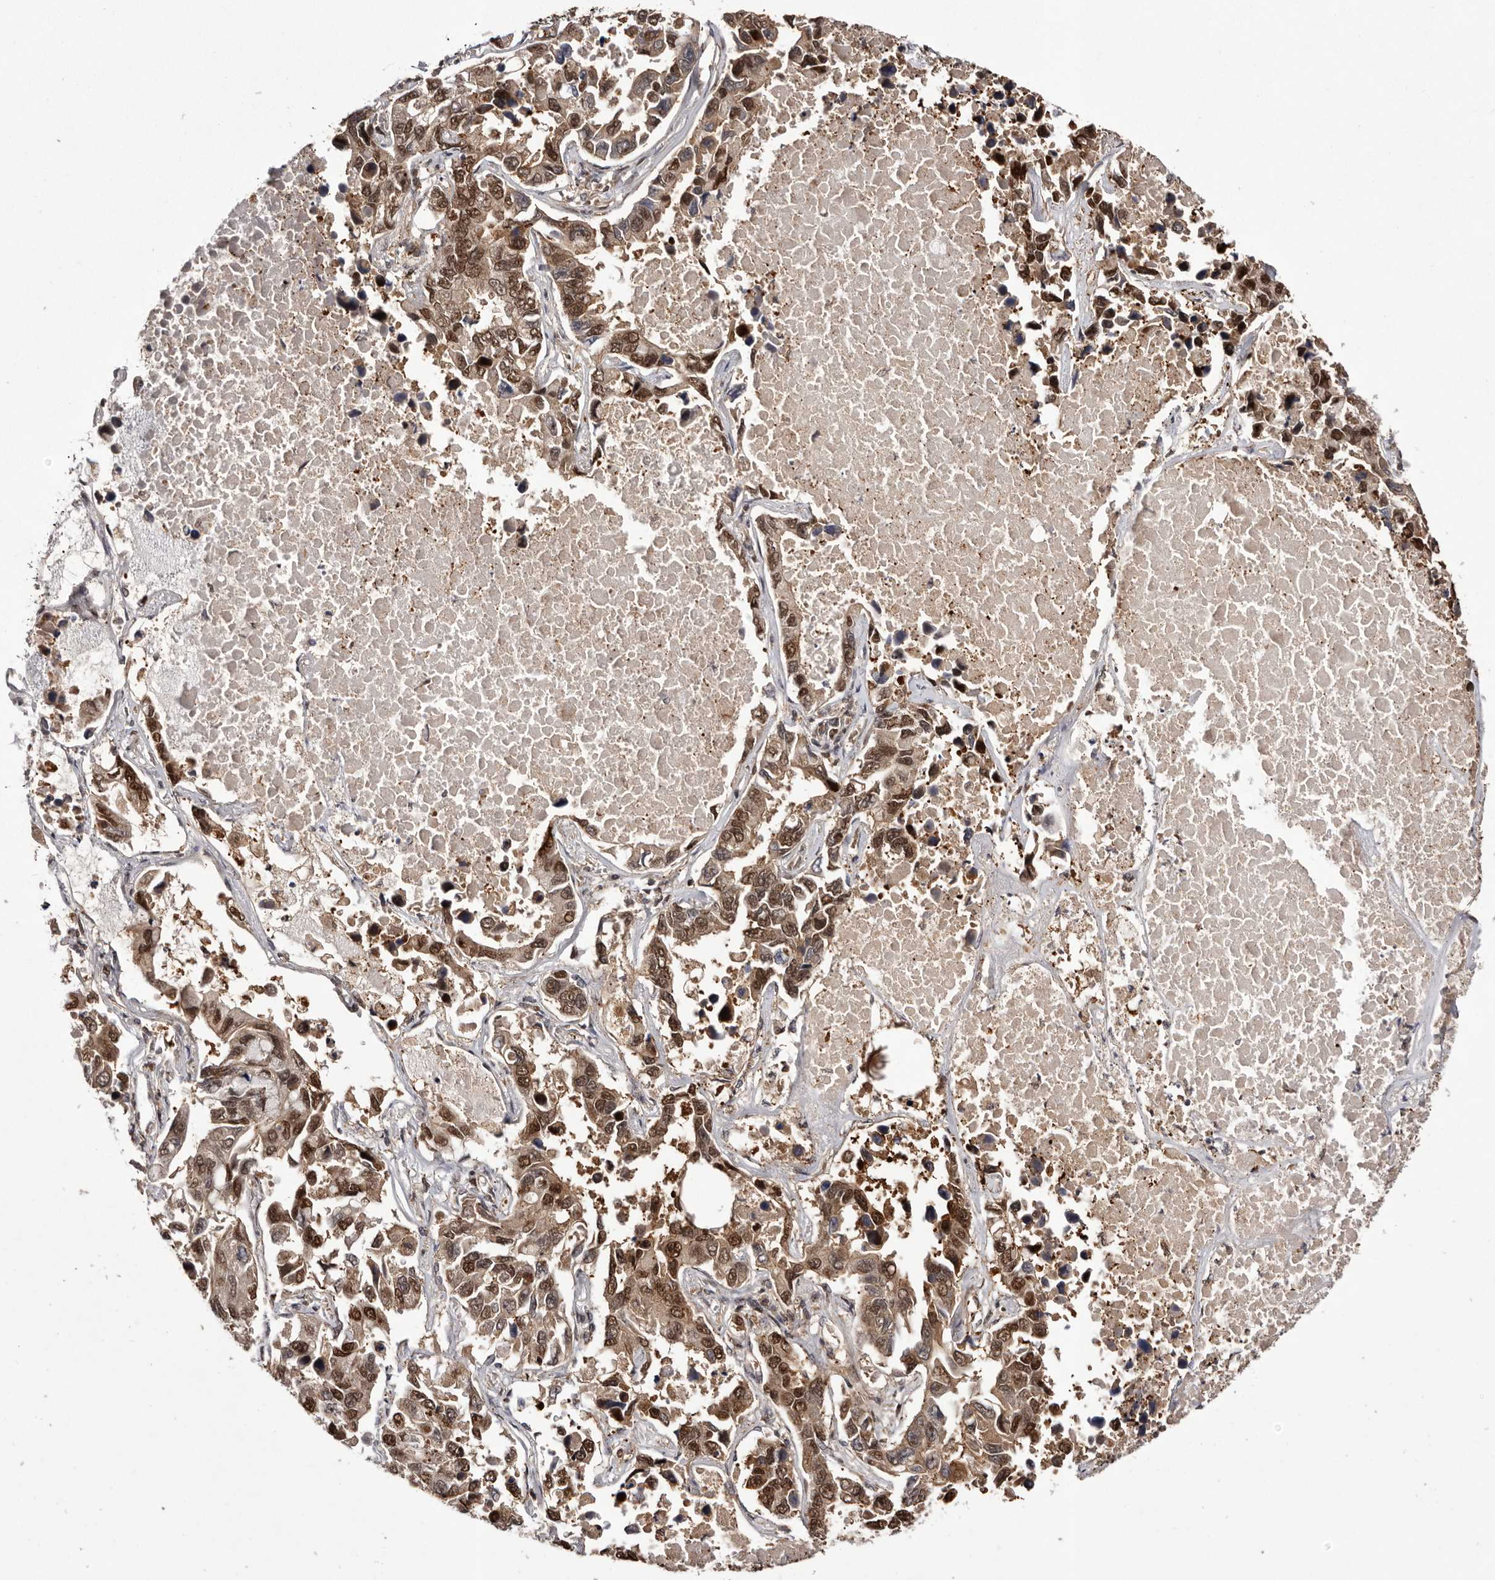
{"staining": {"intensity": "strong", "quantity": "25%-75%", "location": "cytoplasmic/membranous,nuclear"}, "tissue": "lung cancer", "cell_type": "Tumor cells", "image_type": "cancer", "snomed": [{"axis": "morphology", "description": "Adenocarcinoma, NOS"}, {"axis": "topography", "description": "Lung"}], "caption": "Lung cancer (adenocarcinoma) stained with IHC displays strong cytoplasmic/membranous and nuclear staining in about 25%-75% of tumor cells.", "gene": "FBXO5", "patient": {"sex": "male", "age": 64}}